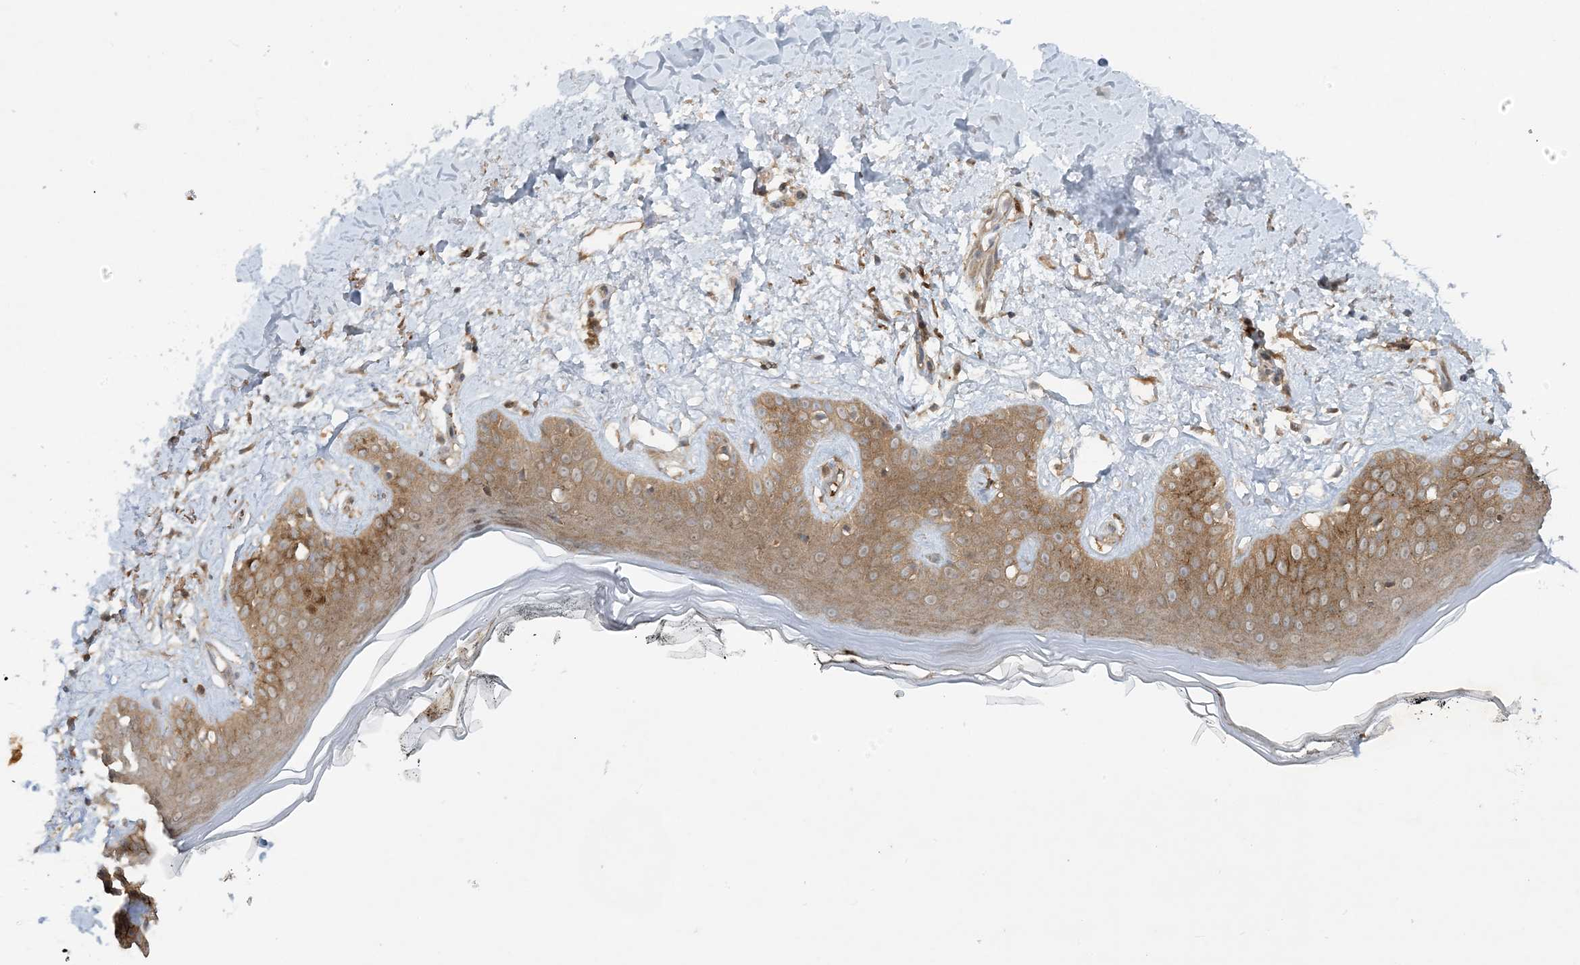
{"staining": {"intensity": "moderate", "quantity": ">75%", "location": "cytoplasmic/membranous"}, "tissue": "skin", "cell_type": "Fibroblasts", "image_type": "normal", "snomed": [{"axis": "morphology", "description": "Normal tissue, NOS"}, {"axis": "topography", "description": "Skin"}], "caption": "Immunohistochemistry (IHC) (DAB) staining of normal human skin demonstrates moderate cytoplasmic/membranous protein expression in approximately >75% of fibroblasts.", "gene": "STAM2", "patient": {"sex": "female", "age": 64}}